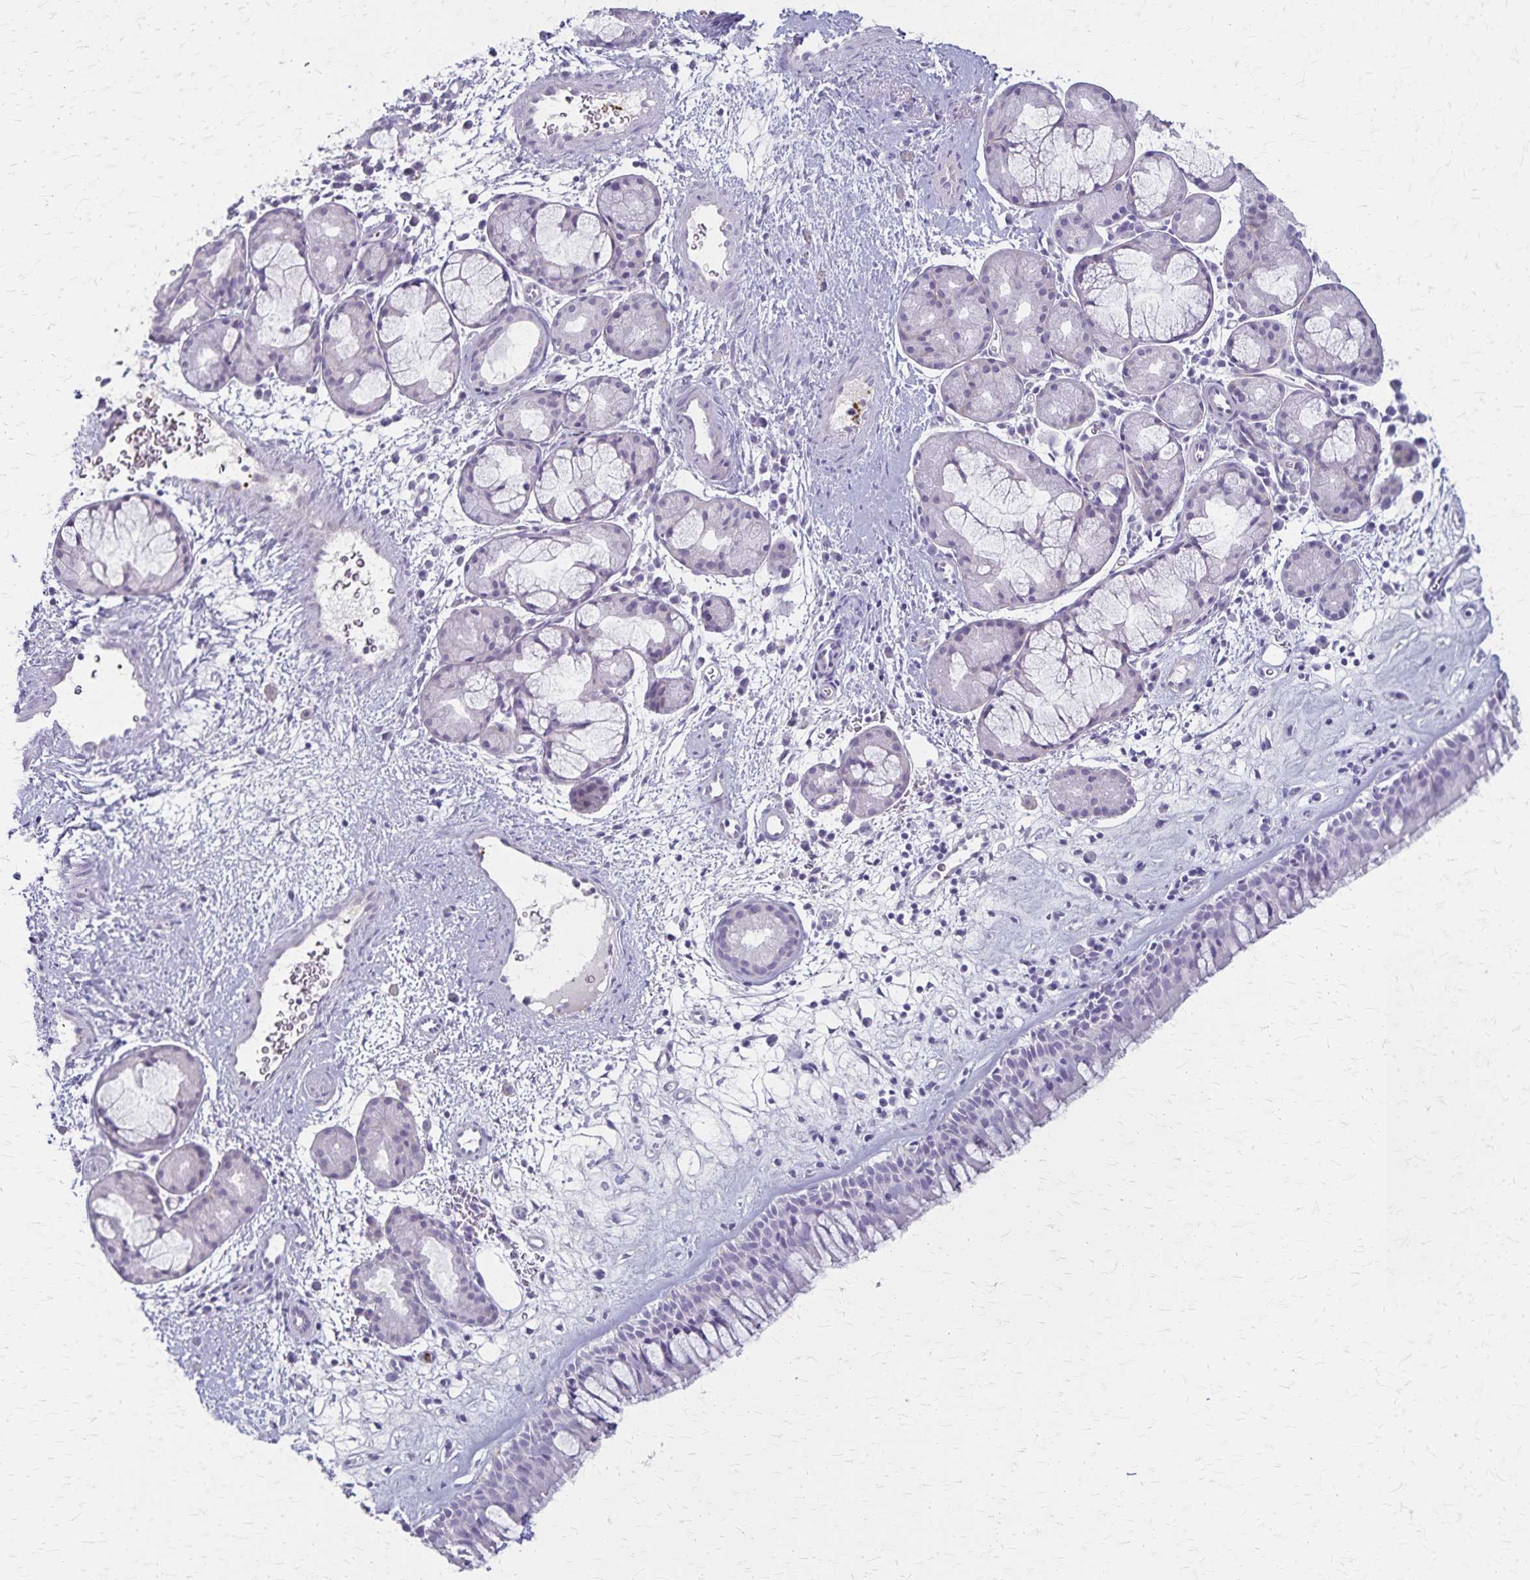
{"staining": {"intensity": "negative", "quantity": "none", "location": "none"}, "tissue": "nasopharynx", "cell_type": "Respiratory epithelial cells", "image_type": "normal", "snomed": [{"axis": "morphology", "description": "Normal tissue, NOS"}, {"axis": "topography", "description": "Nasopharynx"}], "caption": "Immunohistochemical staining of unremarkable human nasopharynx shows no significant staining in respiratory epithelial cells. (DAB immunohistochemistry with hematoxylin counter stain).", "gene": "RASL10B", "patient": {"sex": "male", "age": 65}}